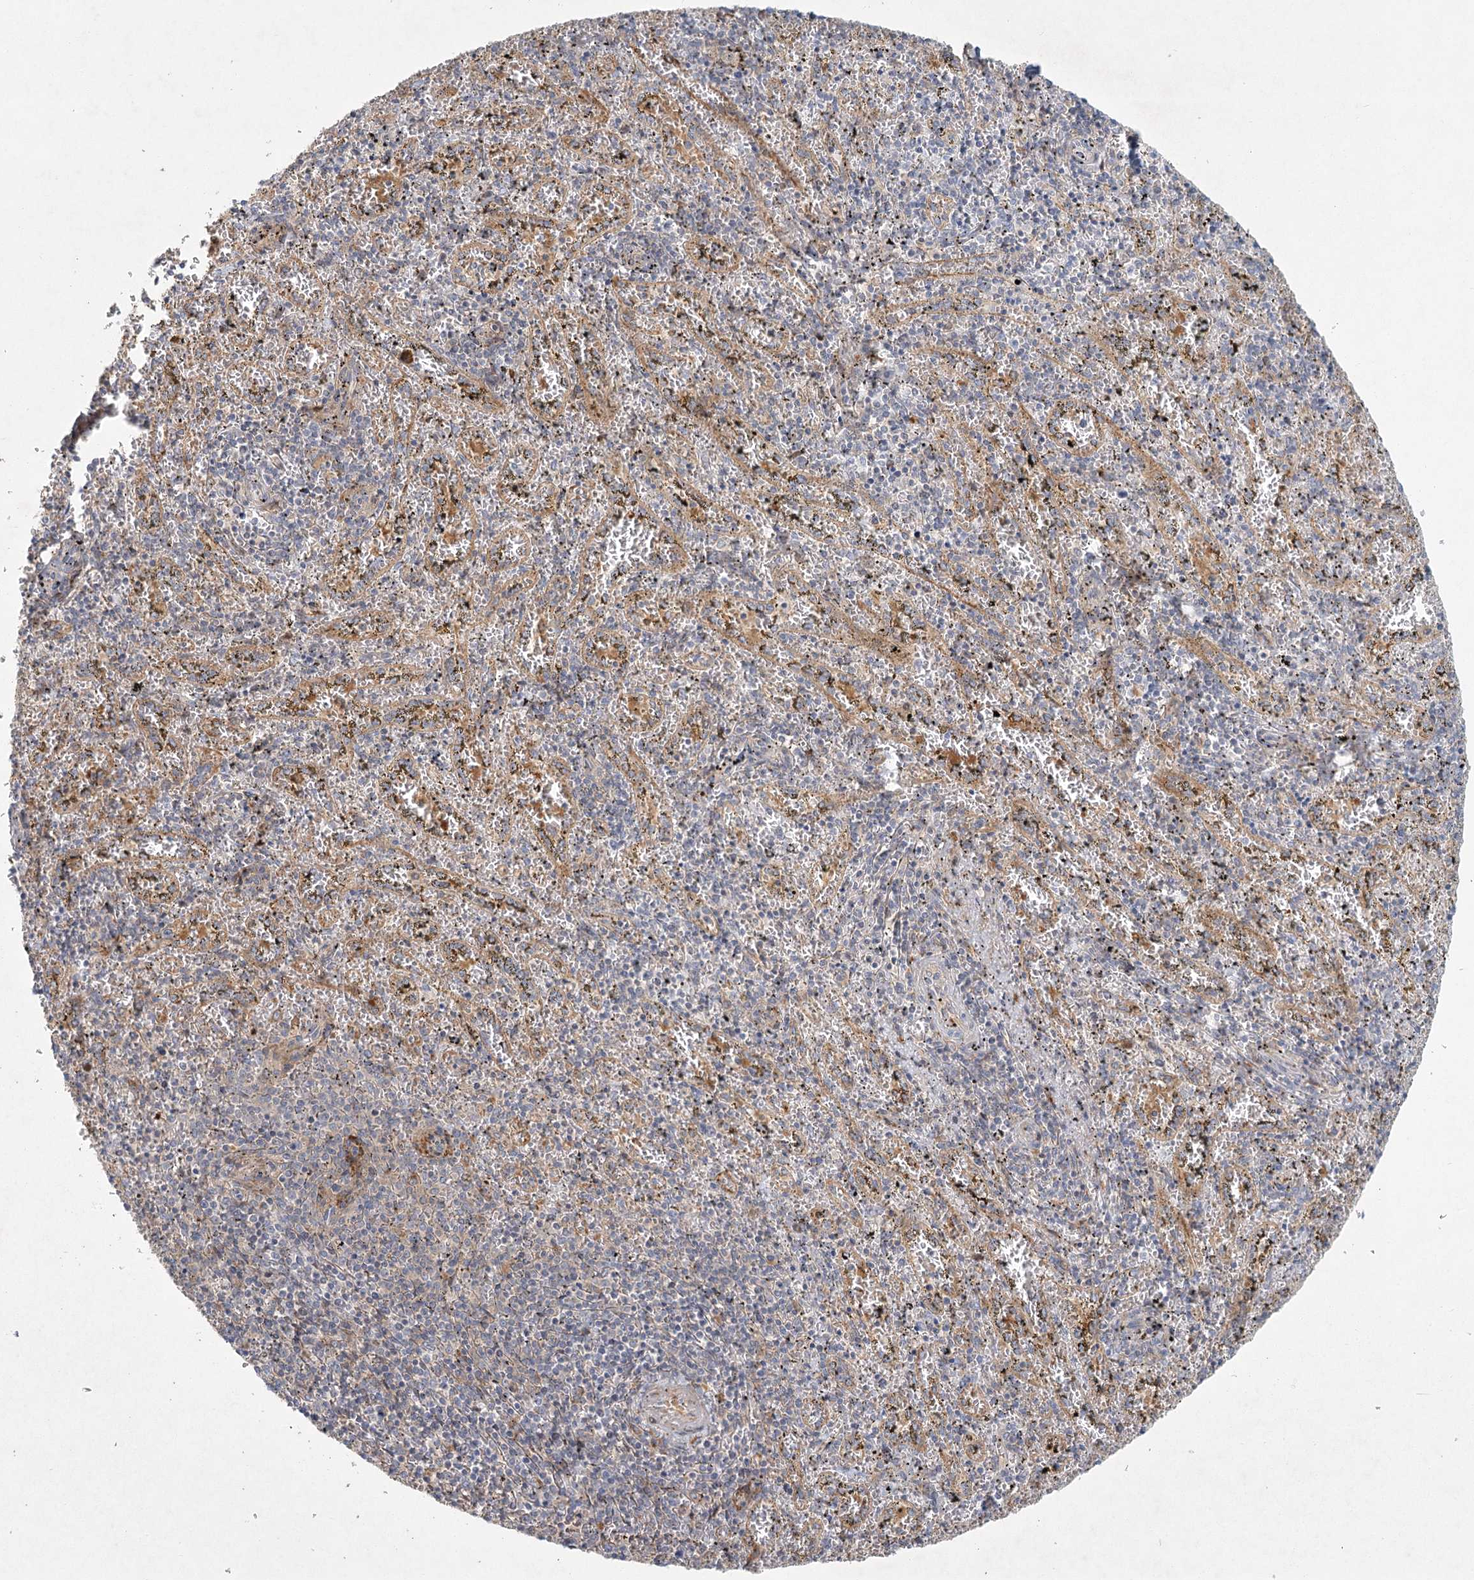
{"staining": {"intensity": "weak", "quantity": "<25%", "location": "cytoplasmic/membranous"}, "tissue": "spleen", "cell_type": "Cells in red pulp", "image_type": "normal", "snomed": [{"axis": "morphology", "description": "Normal tissue, NOS"}, {"axis": "topography", "description": "Spleen"}], "caption": "A high-resolution photomicrograph shows immunohistochemistry staining of benign spleen, which shows no significant expression in cells in red pulp.", "gene": "FAM110C", "patient": {"sex": "male", "age": 11}}